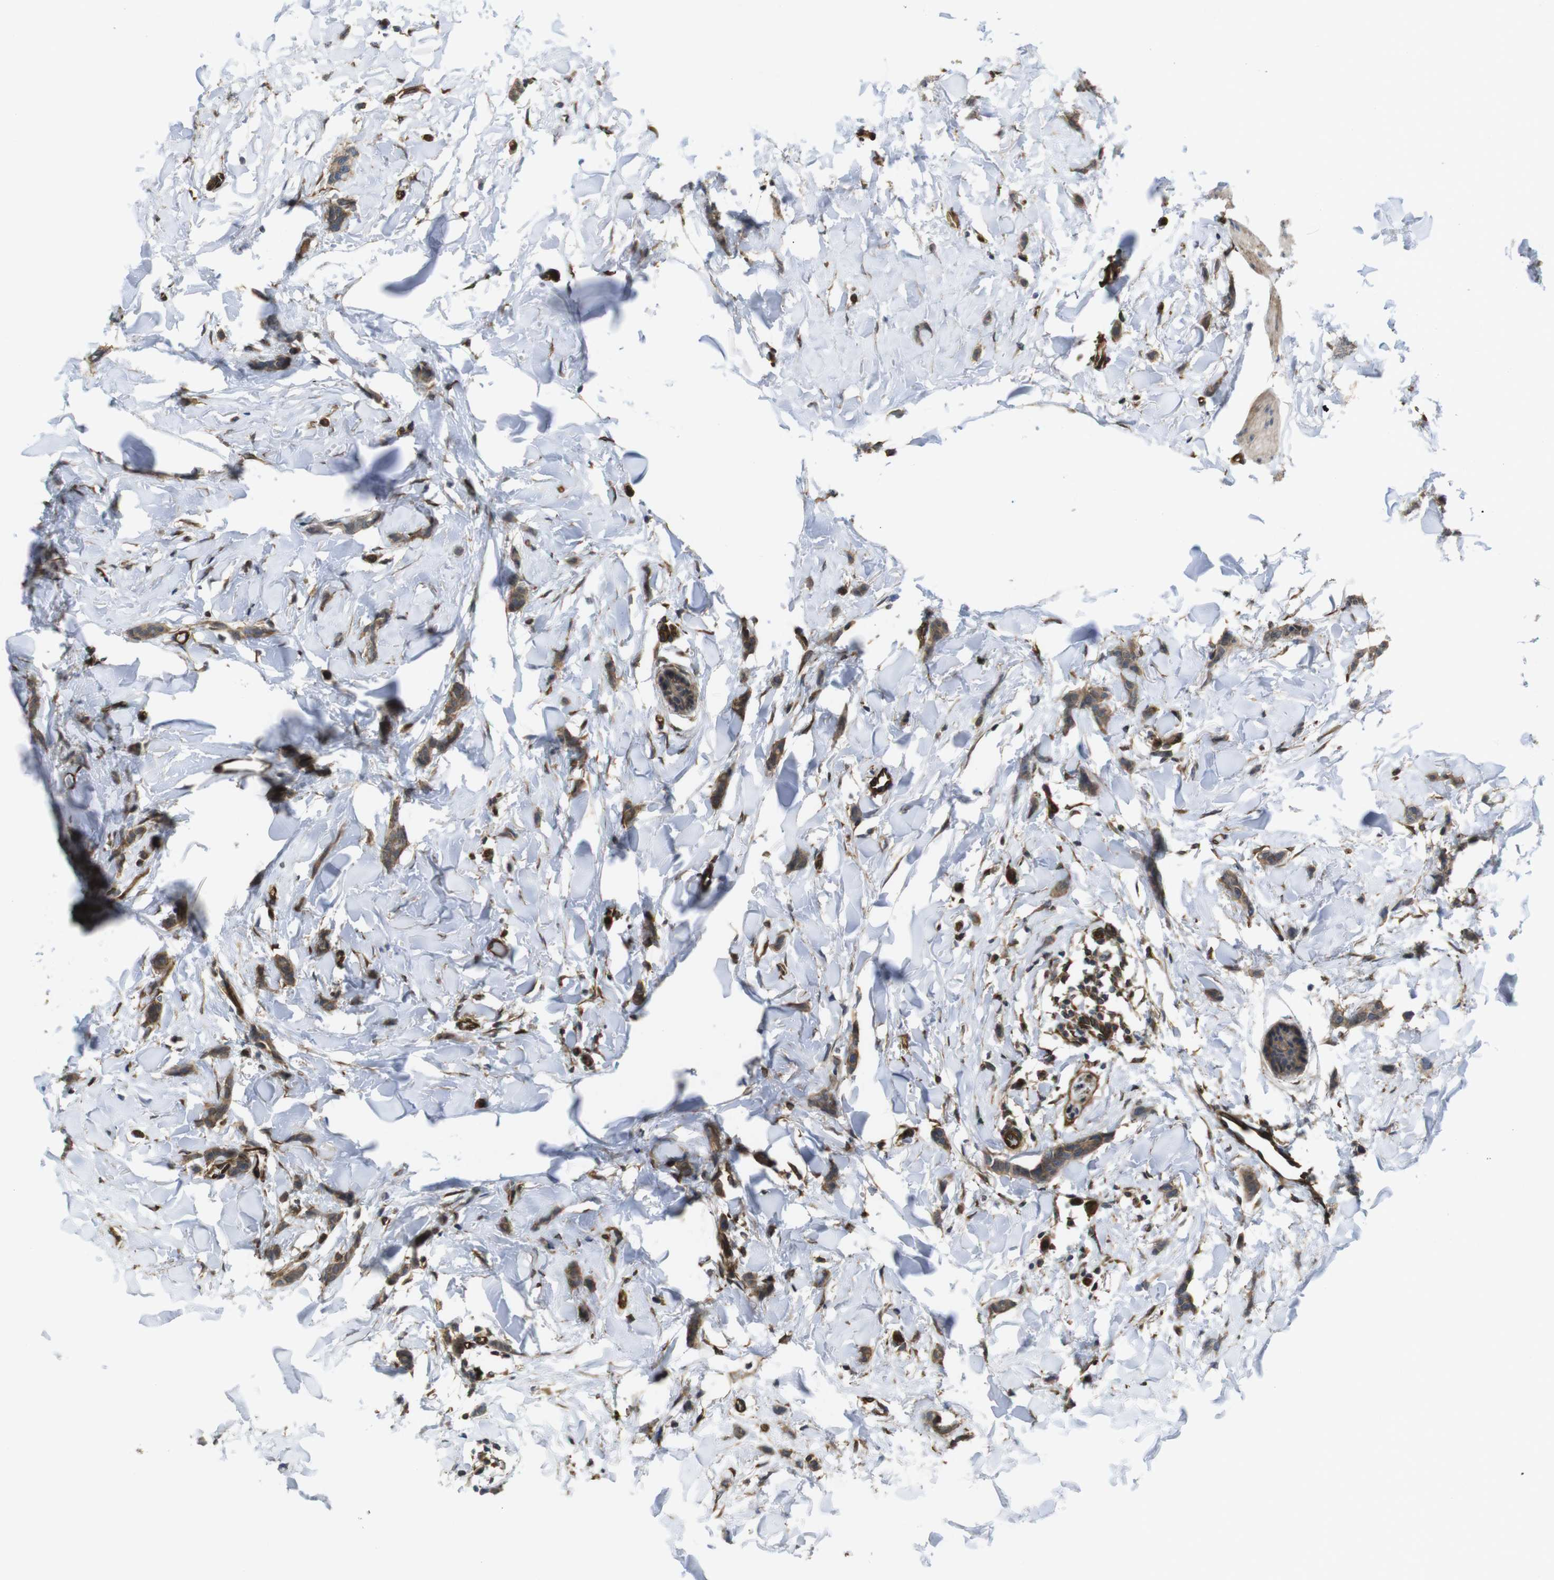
{"staining": {"intensity": "moderate", "quantity": ">75%", "location": "cytoplasmic/membranous"}, "tissue": "breast cancer", "cell_type": "Tumor cells", "image_type": "cancer", "snomed": [{"axis": "morphology", "description": "Lobular carcinoma"}, {"axis": "topography", "description": "Skin"}, {"axis": "topography", "description": "Breast"}], "caption": "Tumor cells display medium levels of moderate cytoplasmic/membranous expression in about >75% of cells in human lobular carcinoma (breast).", "gene": "ZDHHC5", "patient": {"sex": "female", "age": 46}}